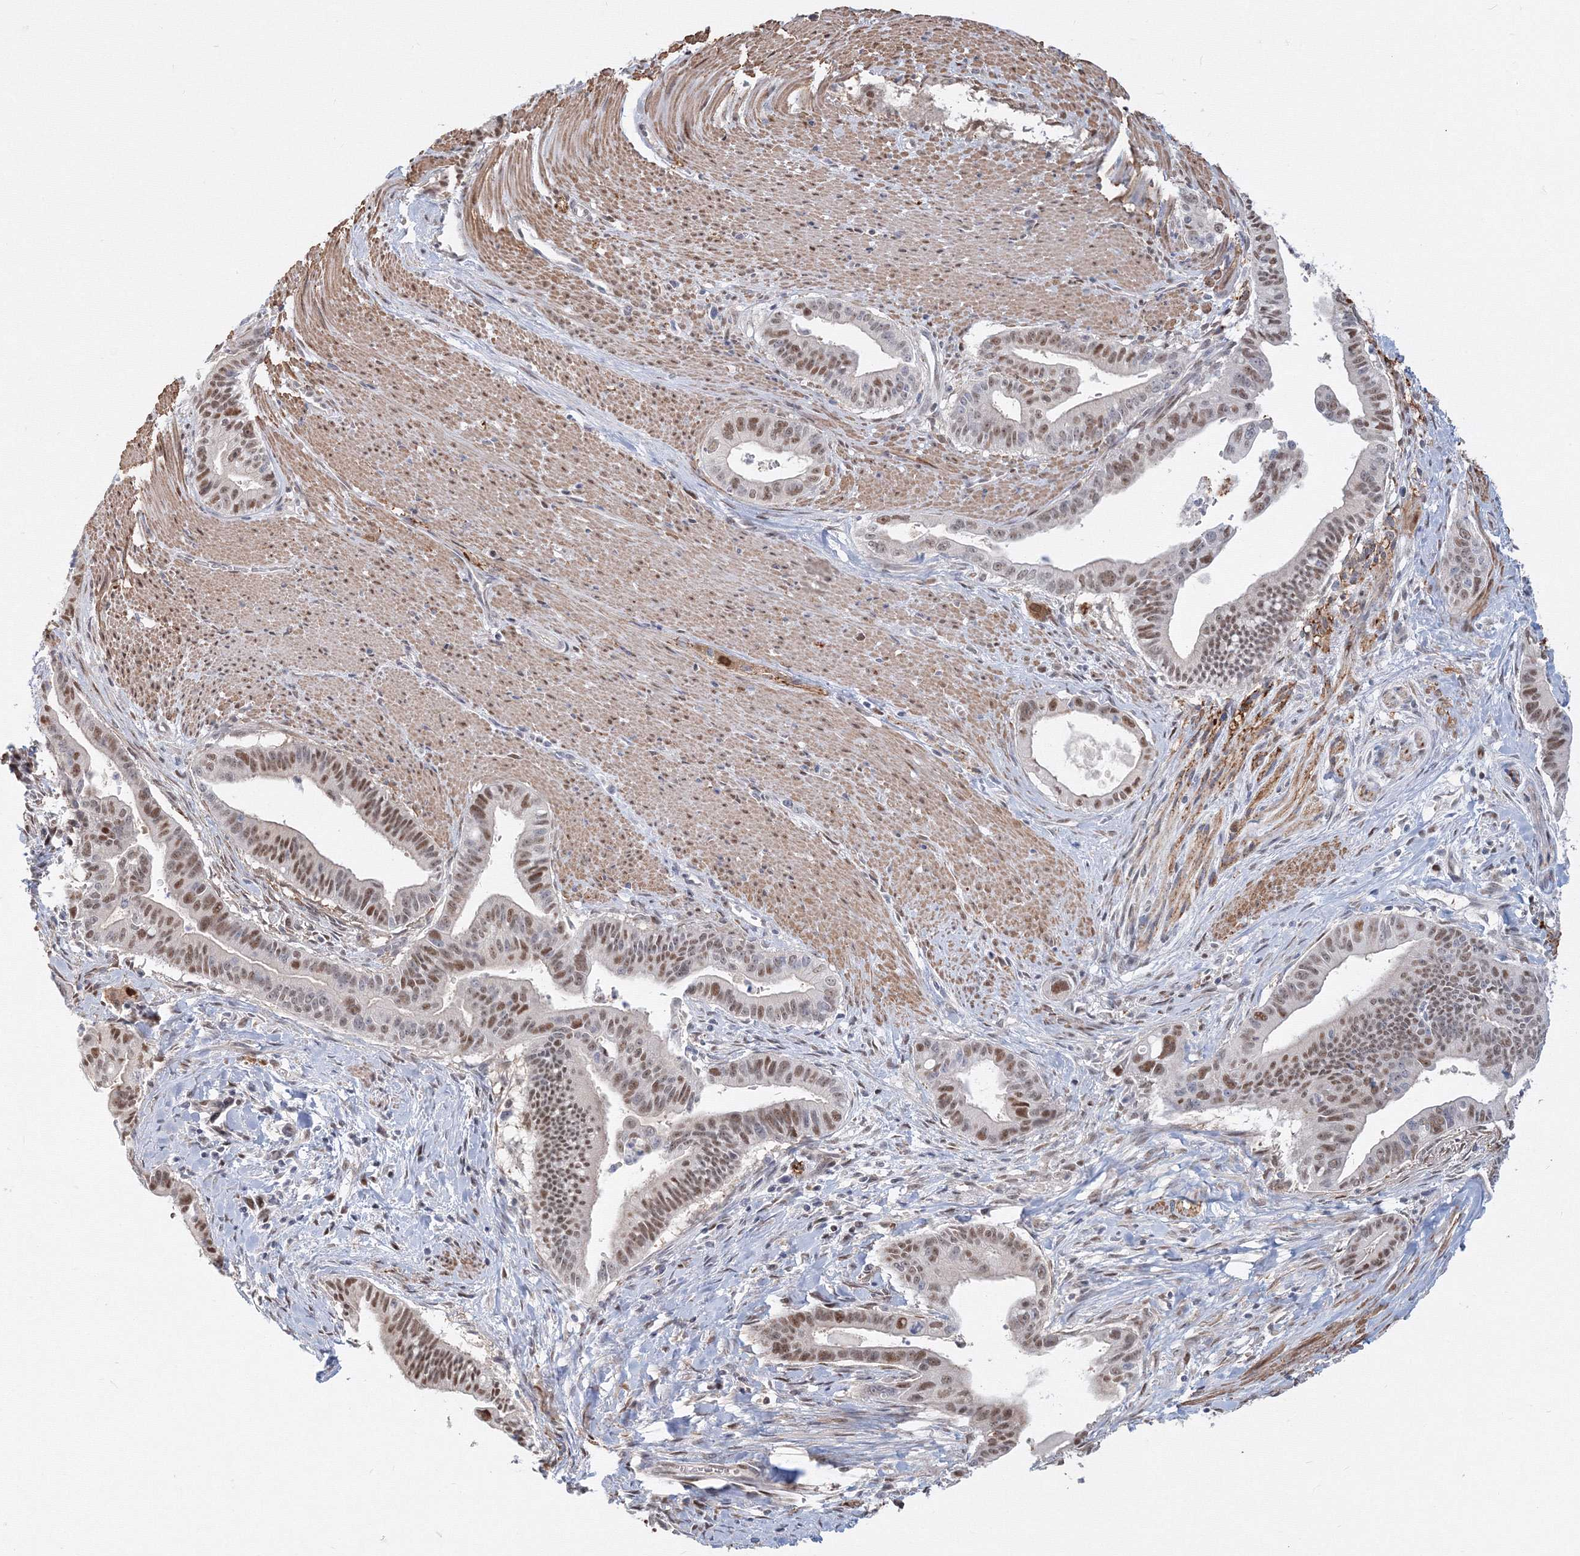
{"staining": {"intensity": "moderate", "quantity": ">75%", "location": "nuclear"}, "tissue": "pancreatic cancer", "cell_type": "Tumor cells", "image_type": "cancer", "snomed": [{"axis": "morphology", "description": "Adenocarcinoma, NOS"}, {"axis": "topography", "description": "Pancreas"}], "caption": "Pancreatic adenocarcinoma was stained to show a protein in brown. There is medium levels of moderate nuclear positivity in approximately >75% of tumor cells.", "gene": "ARHGAP21", "patient": {"sex": "male", "age": 70}}